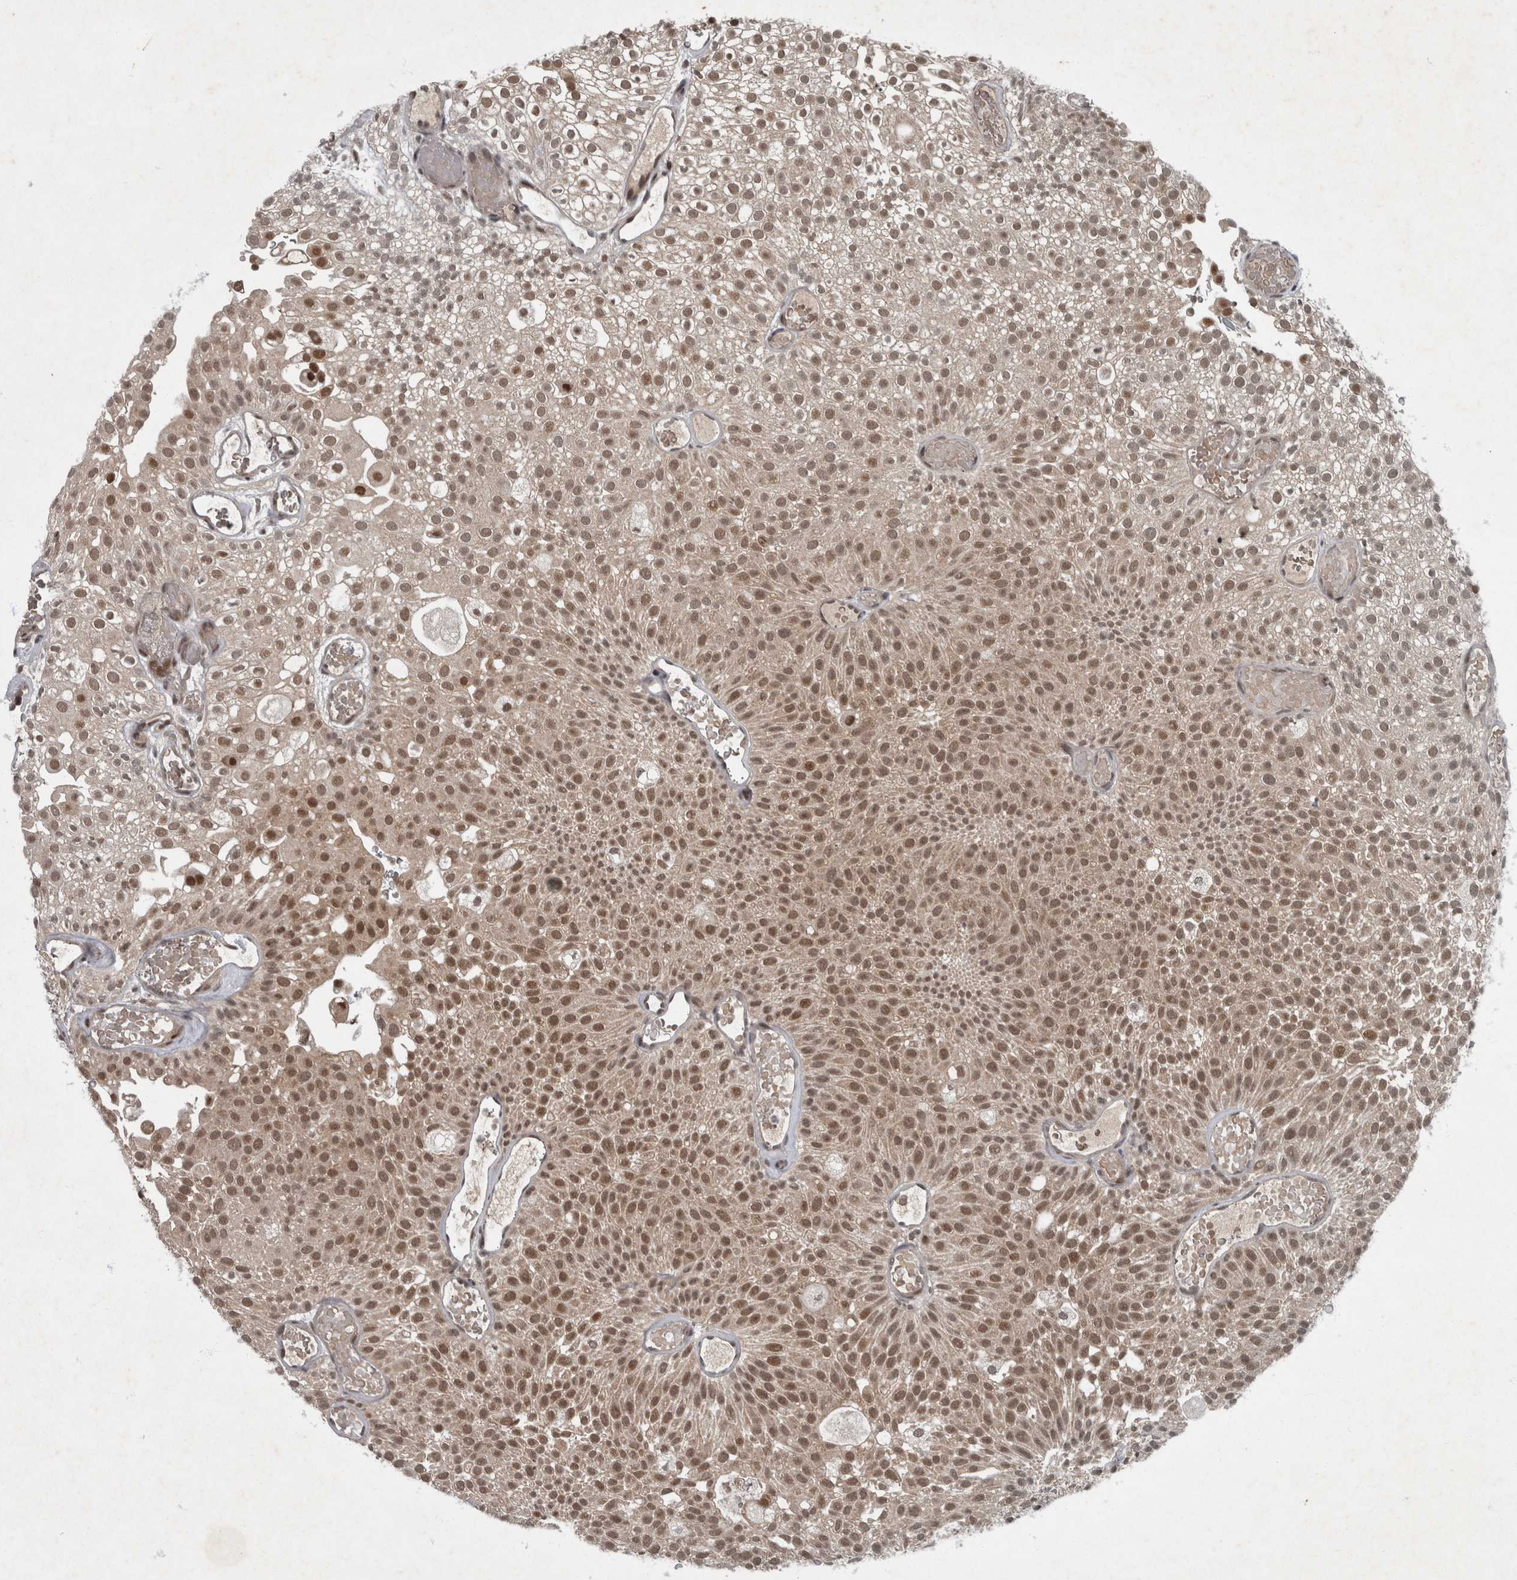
{"staining": {"intensity": "moderate", "quantity": ">75%", "location": "nuclear"}, "tissue": "urothelial cancer", "cell_type": "Tumor cells", "image_type": "cancer", "snomed": [{"axis": "morphology", "description": "Urothelial carcinoma, Low grade"}, {"axis": "topography", "description": "Urinary bladder"}], "caption": "Immunohistochemistry (IHC) staining of urothelial carcinoma (low-grade), which shows medium levels of moderate nuclear expression in about >75% of tumor cells indicating moderate nuclear protein staining. The staining was performed using DAB (brown) for protein detection and nuclei were counterstained in hematoxylin (blue).", "gene": "WDR33", "patient": {"sex": "male", "age": 78}}